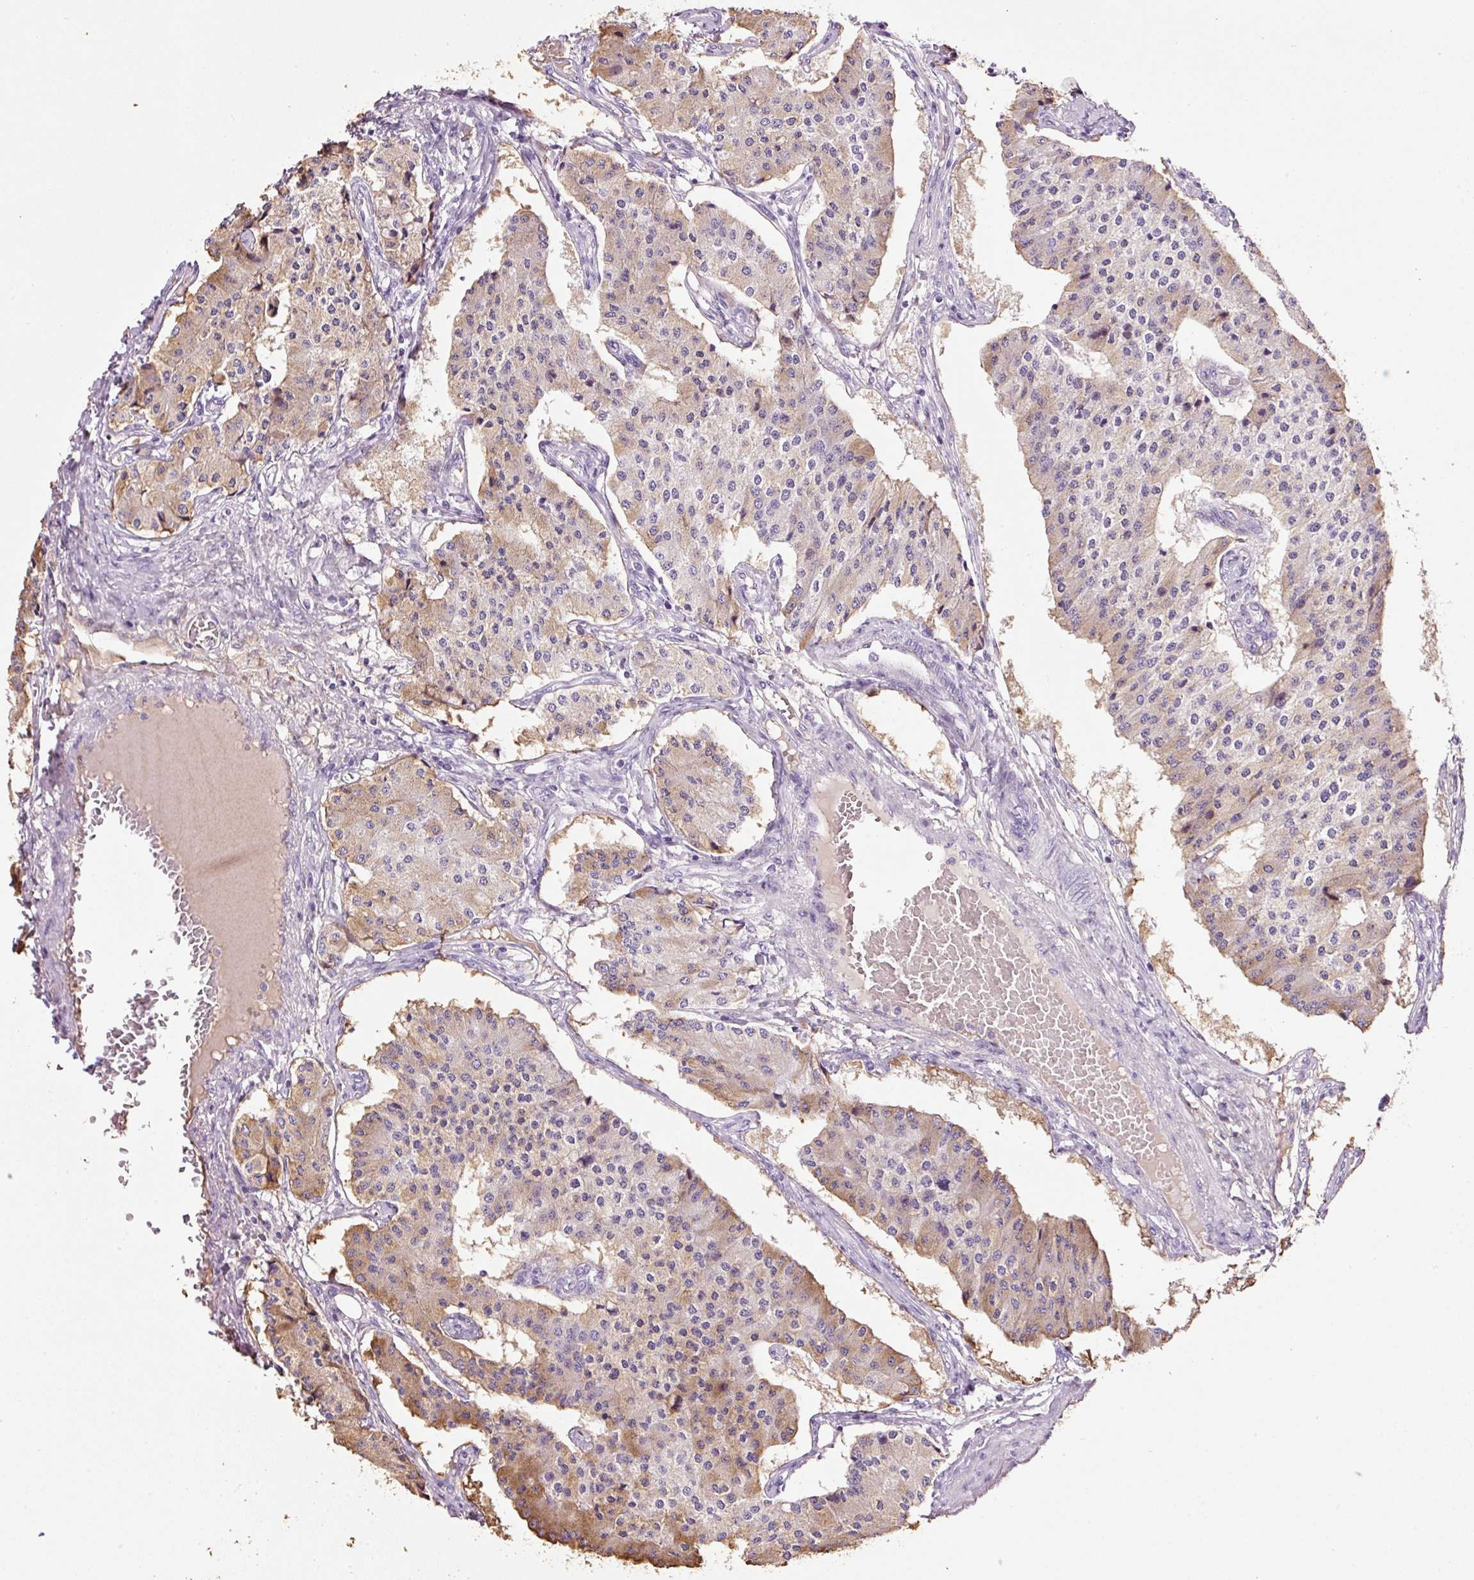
{"staining": {"intensity": "moderate", "quantity": "25%-75%", "location": "cytoplasmic/membranous"}, "tissue": "carcinoid", "cell_type": "Tumor cells", "image_type": "cancer", "snomed": [{"axis": "morphology", "description": "Carcinoid, malignant, NOS"}, {"axis": "topography", "description": "Colon"}], "caption": "Carcinoid stained with DAB immunohistochemistry shows medium levels of moderate cytoplasmic/membranous positivity in approximately 25%-75% of tumor cells.", "gene": "BSND", "patient": {"sex": "female", "age": 52}}